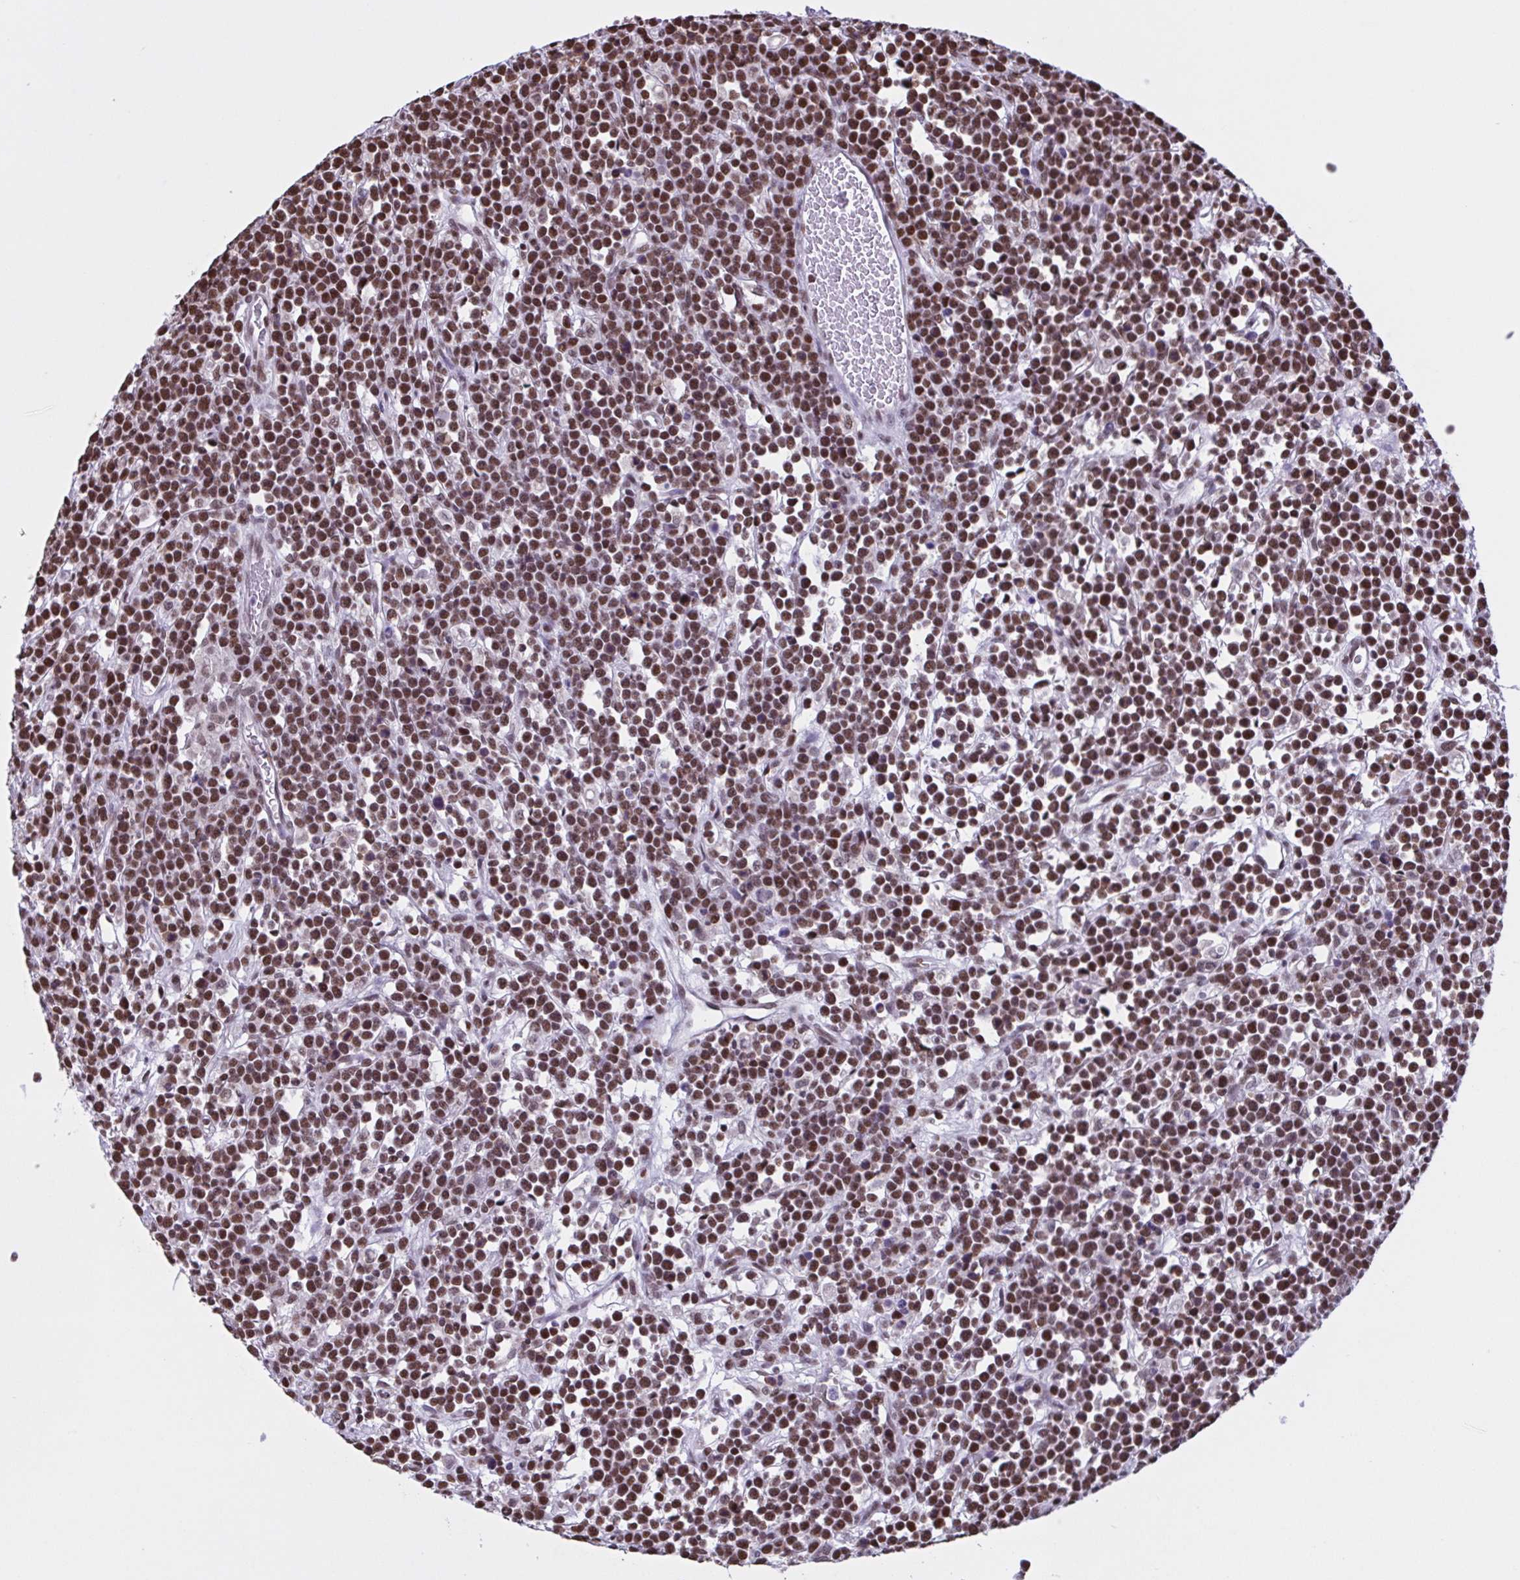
{"staining": {"intensity": "moderate", "quantity": ">75%", "location": "nuclear"}, "tissue": "lymphoma", "cell_type": "Tumor cells", "image_type": "cancer", "snomed": [{"axis": "morphology", "description": "Malignant lymphoma, non-Hodgkin's type, High grade"}, {"axis": "topography", "description": "Ovary"}], "caption": "DAB immunohistochemical staining of human malignant lymphoma, non-Hodgkin's type (high-grade) reveals moderate nuclear protein staining in approximately >75% of tumor cells.", "gene": "TIMM21", "patient": {"sex": "female", "age": 56}}